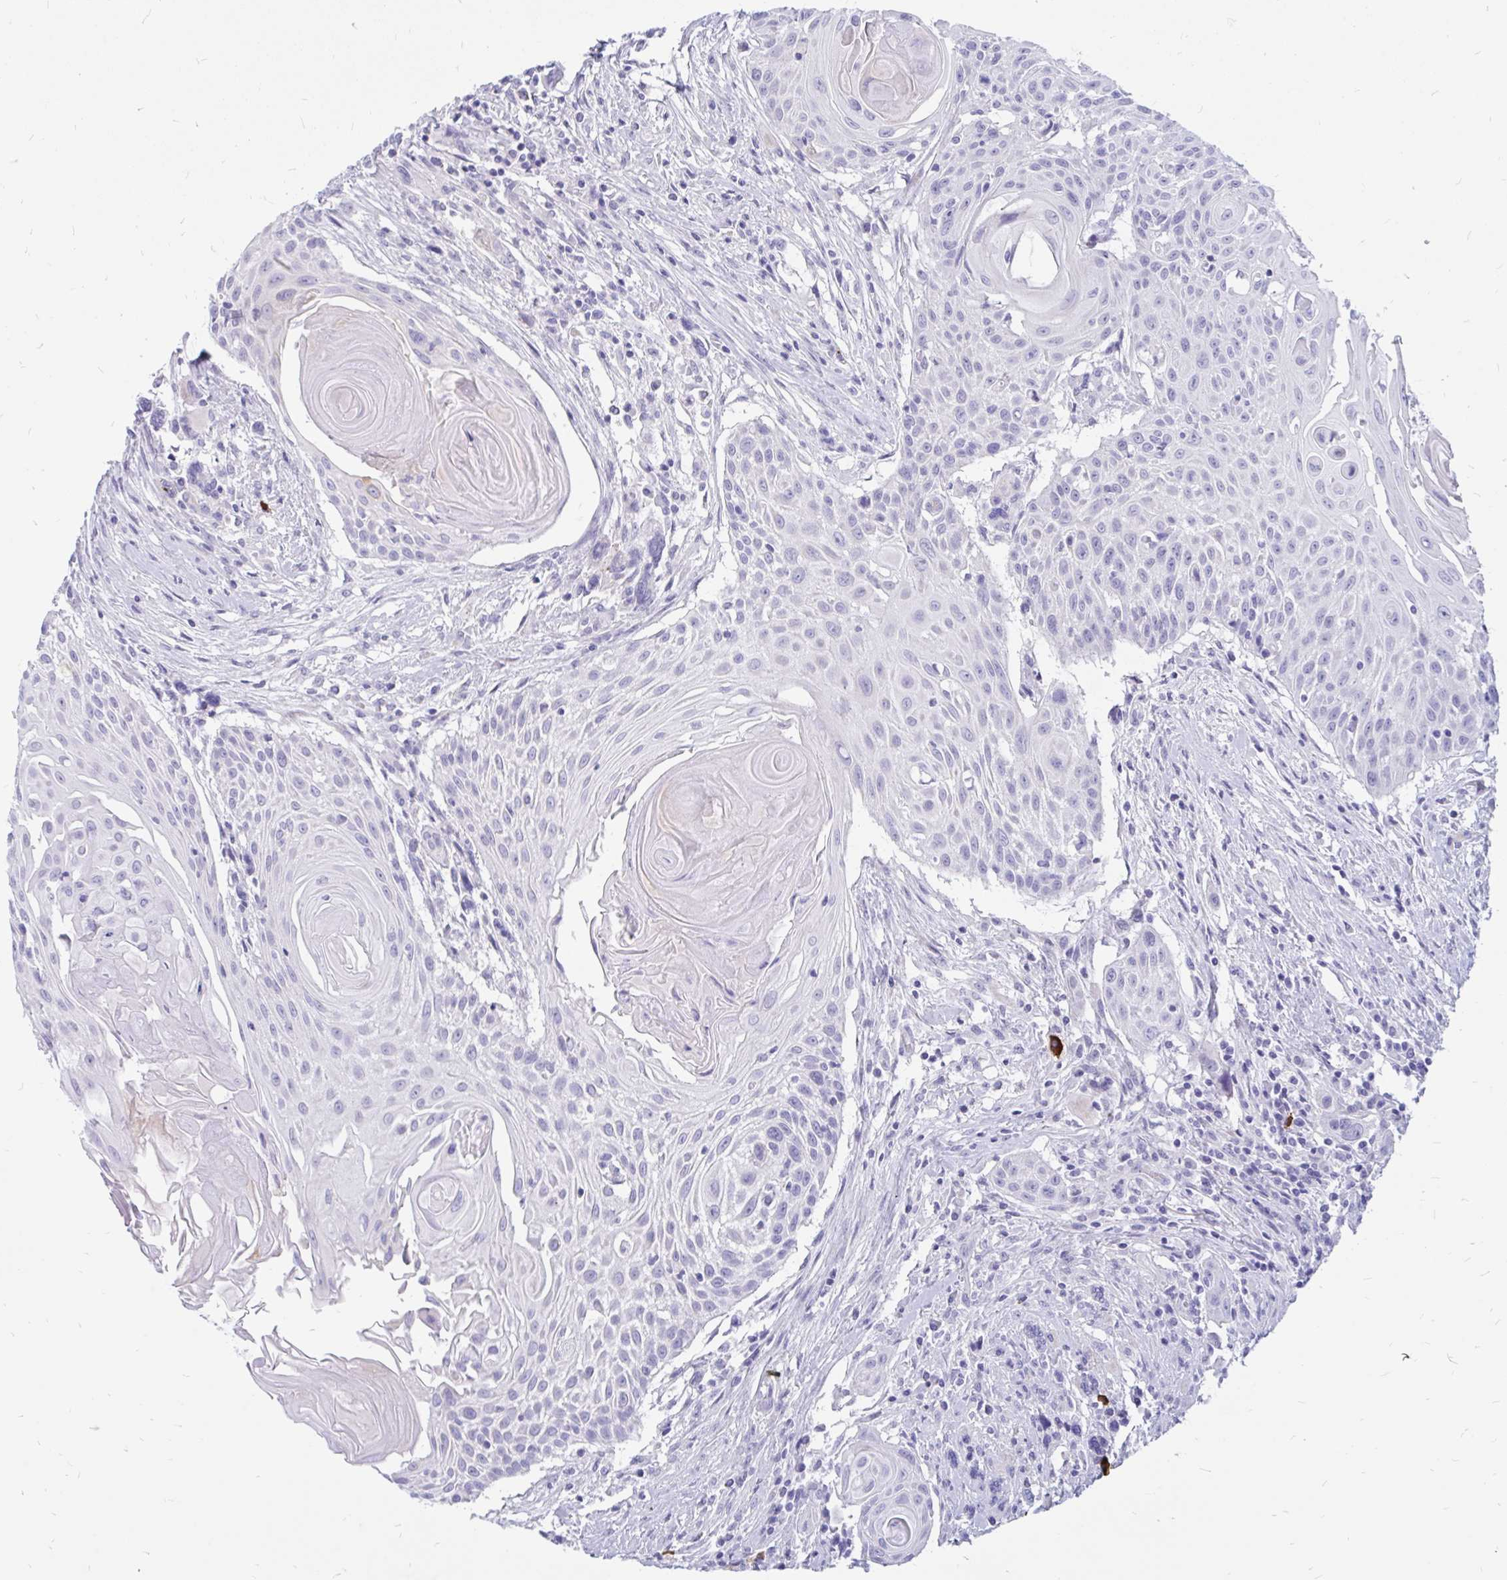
{"staining": {"intensity": "negative", "quantity": "none", "location": "none"}, "tissue": "head and neck cancer", "cell_type": "Tumor cells", "image_type": "cancer", "snomed": [{"axis": "morphology", "description": "Squamous cell carcinoma, NOS"}, {"axis": "topography", "description": "Lymph node"}, {"axis": "topography", "description": "Salivary gland"}, {"axis": "topography", "description": "Head-Neck"}], "caption": "High power microscopy image of an immunohistochemistry histopathology image of head and neck cancer, revealing no significant staining in tumor cells.", "gene": "IGSF5", "patient": {"sex": "female", "age": 74}}